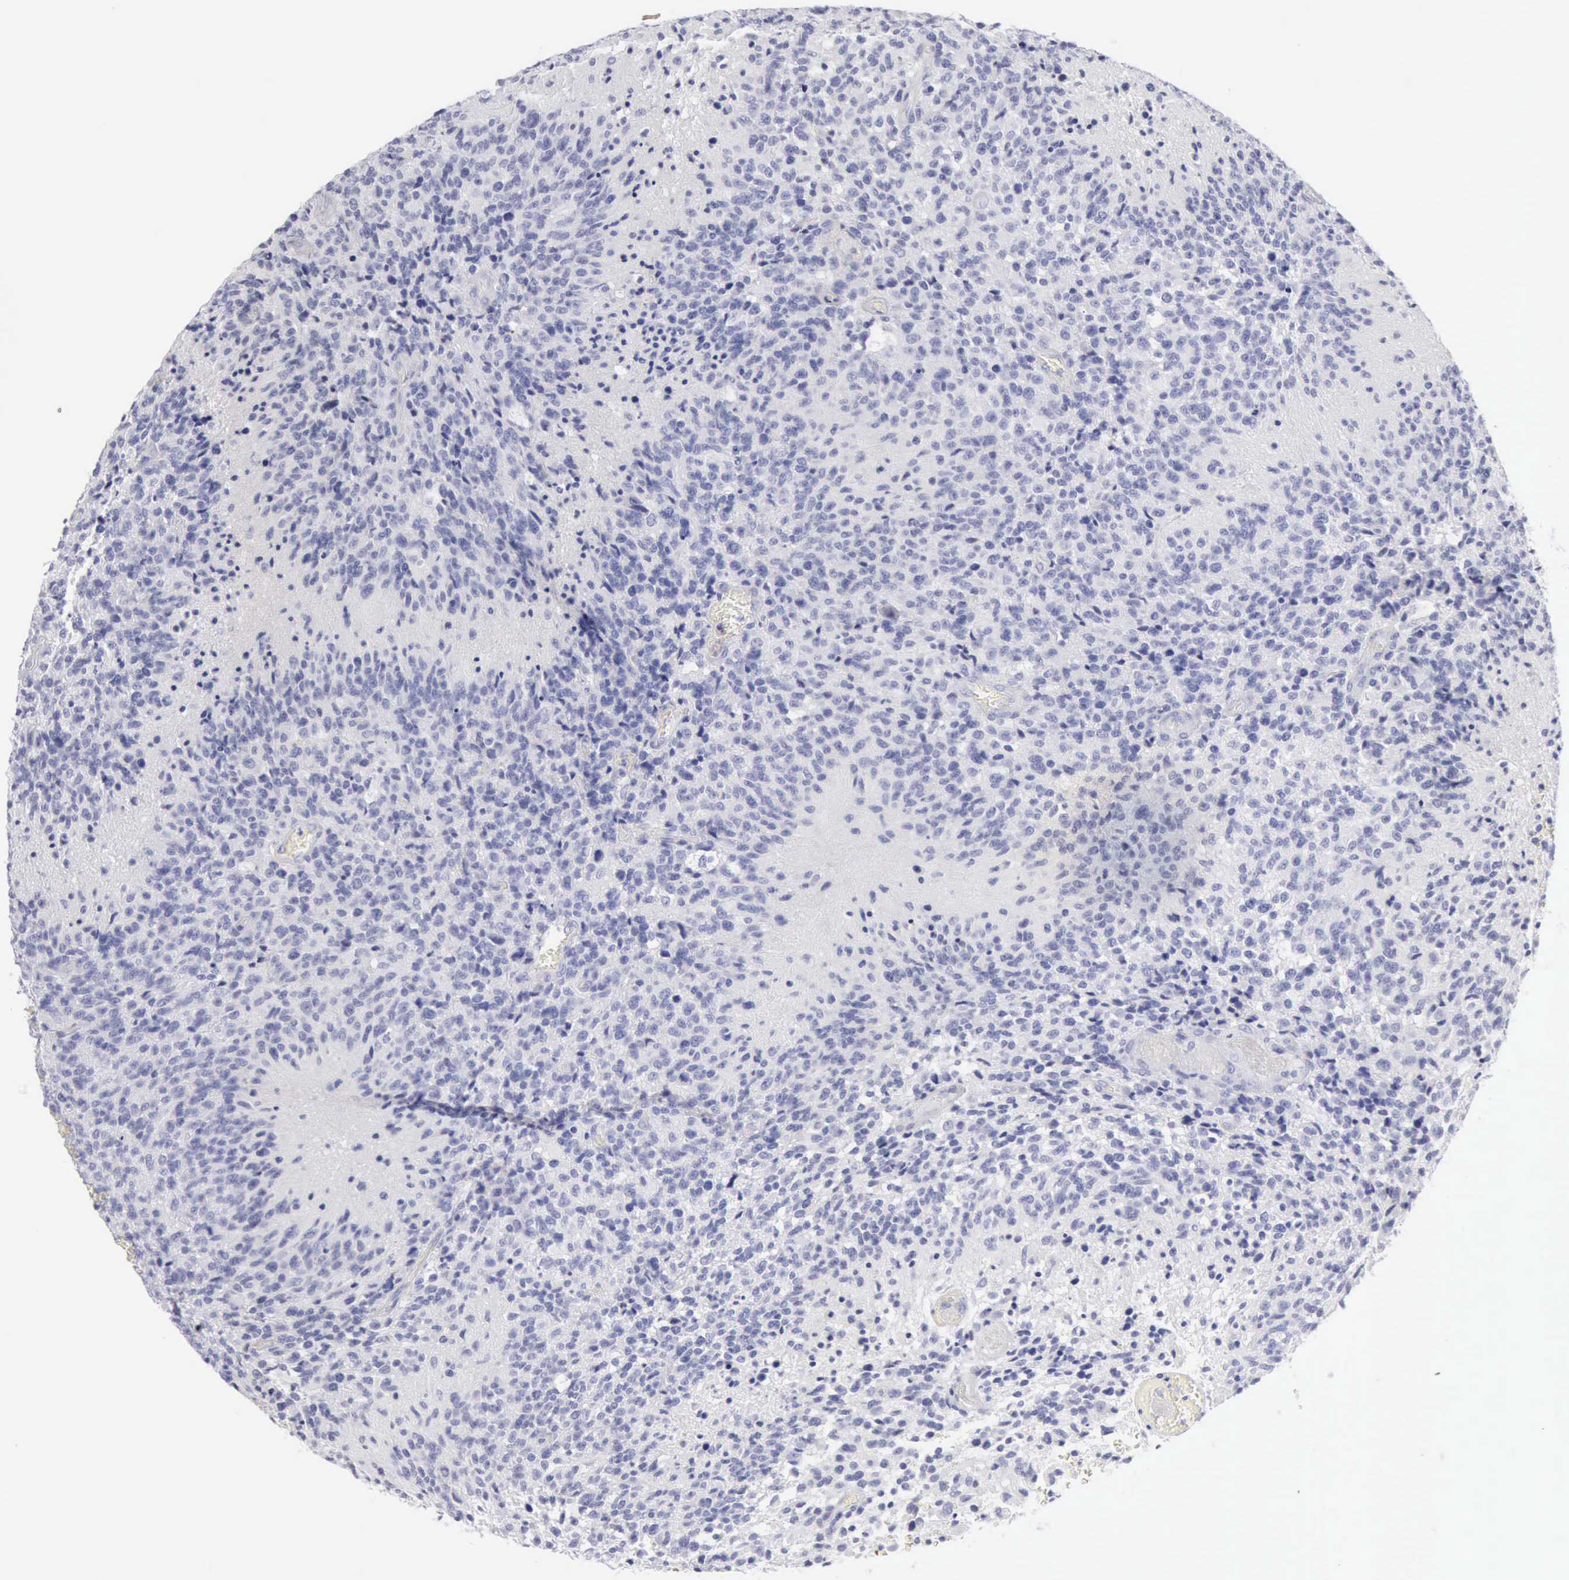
{"staining": {"intensity": "negative", "quantity": "none", "location": "none"}, "tissue": "glioma", "cell_type": "Tumor cells", "image_type": "cancer", "snomed": [{"axis": "morphology", "description": "Glioma, malignant, High grade"}, {"axis": "topography", "description": "Brain"}], "caption": "Immunohistochemical staining of glioma shows no significant staining in tumor cells.", "gene": "KRT5", "patient": {"sex": "male", "age": 36}}